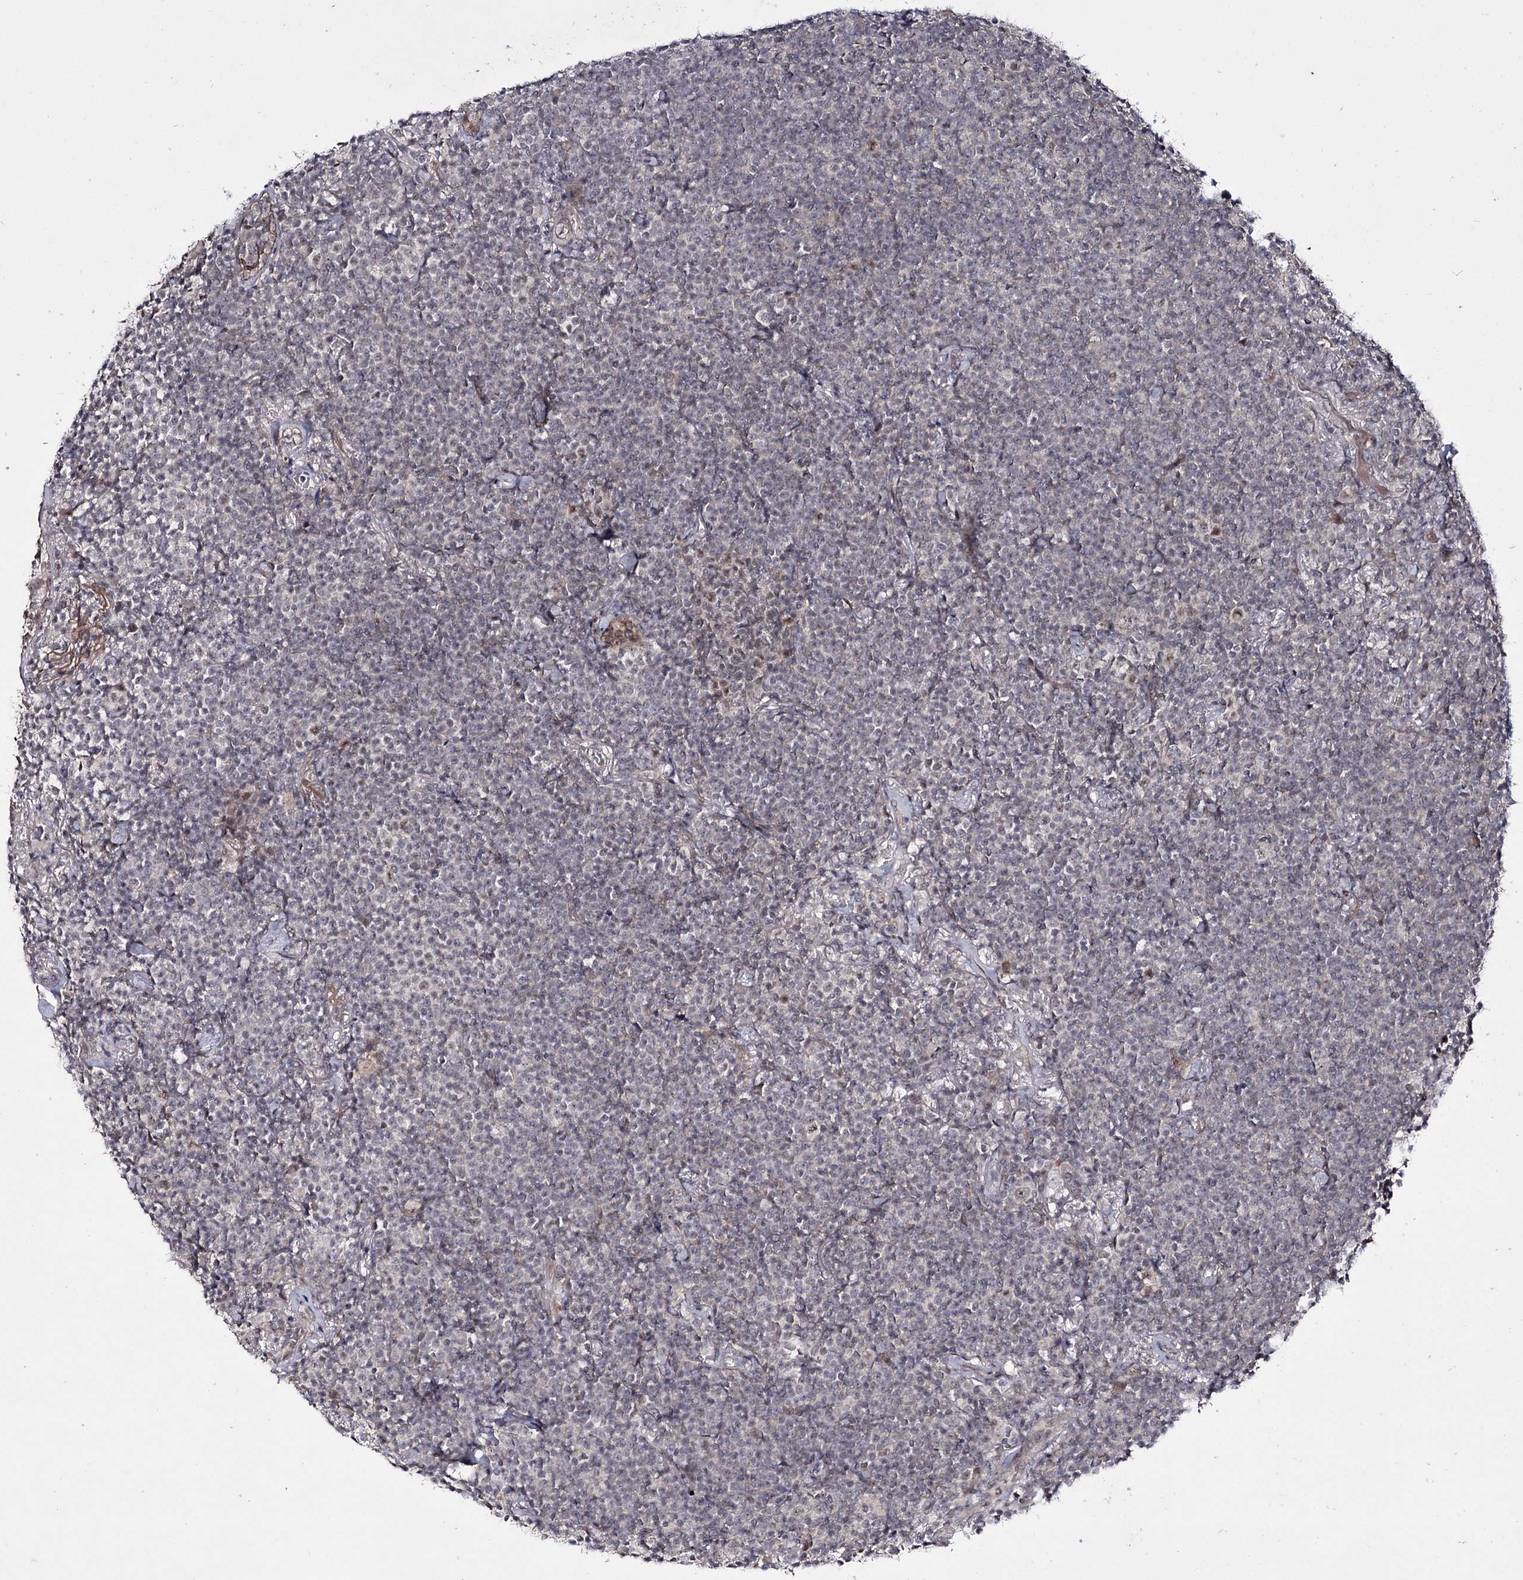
{"staining": {"intensity": "negative", "quantity": "none", "location": "none"}, "tissue": "lymphoma", "cell_type": "Tumor cells", "image_type": "cancer", "snomed": [{"axis": "morphology", "description": "Malignant lymphoma, non-Hodgkin's type, Low grade"}, {"axis": "topography", "description": "Lung"}], "caption": "A histopathology image of human malignant lymphoma, non-Hodgkin's type (low-grade) is negative for staining in tumor cells. (DAB (3,3'-diaminobenzidine) IHC visualized using brightfield microscopy, high magnification).", "gene": "HOXC11", "patient": {"sex": "female", "age": 71}}